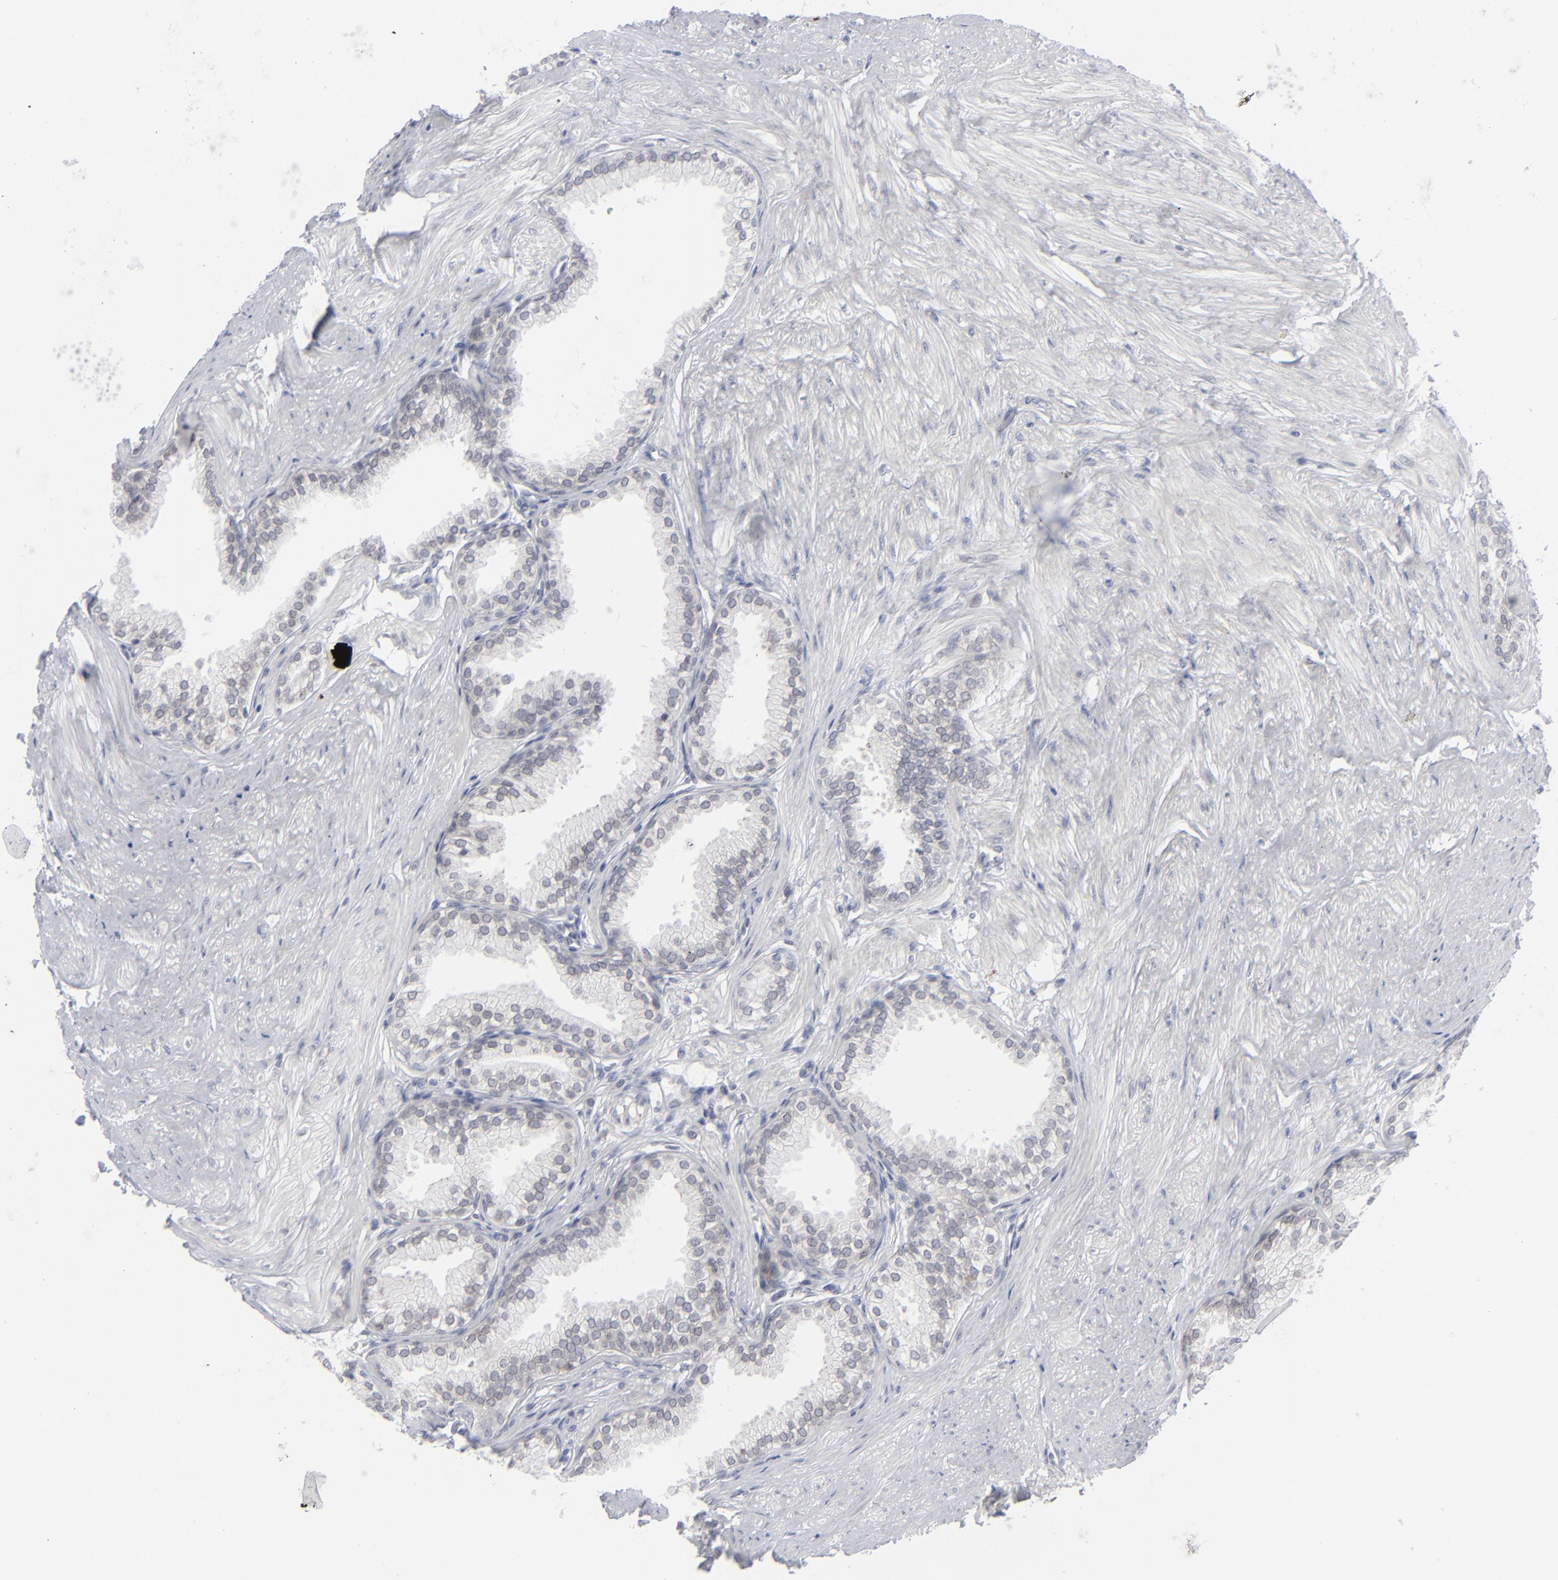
{"staining": {"intensity": "negative", "quantity": "none", "location": "none"}, "tissue": "prostate", "cell_type": "Glandular cells", "image_type": "normal", "snomed": [{"axis": "morphology", "description": "Normal tissue, NOS"}, {"axis": "topography", "description": "Prostate"}], "caption": "IHC image of normal prostate: prostate stained with DAB (3,3'-diaminobenzidine) displays no significant protein expression in glandular cells.", "gene": "NUP88", "patient": {"sex": "male", "age": 64}}